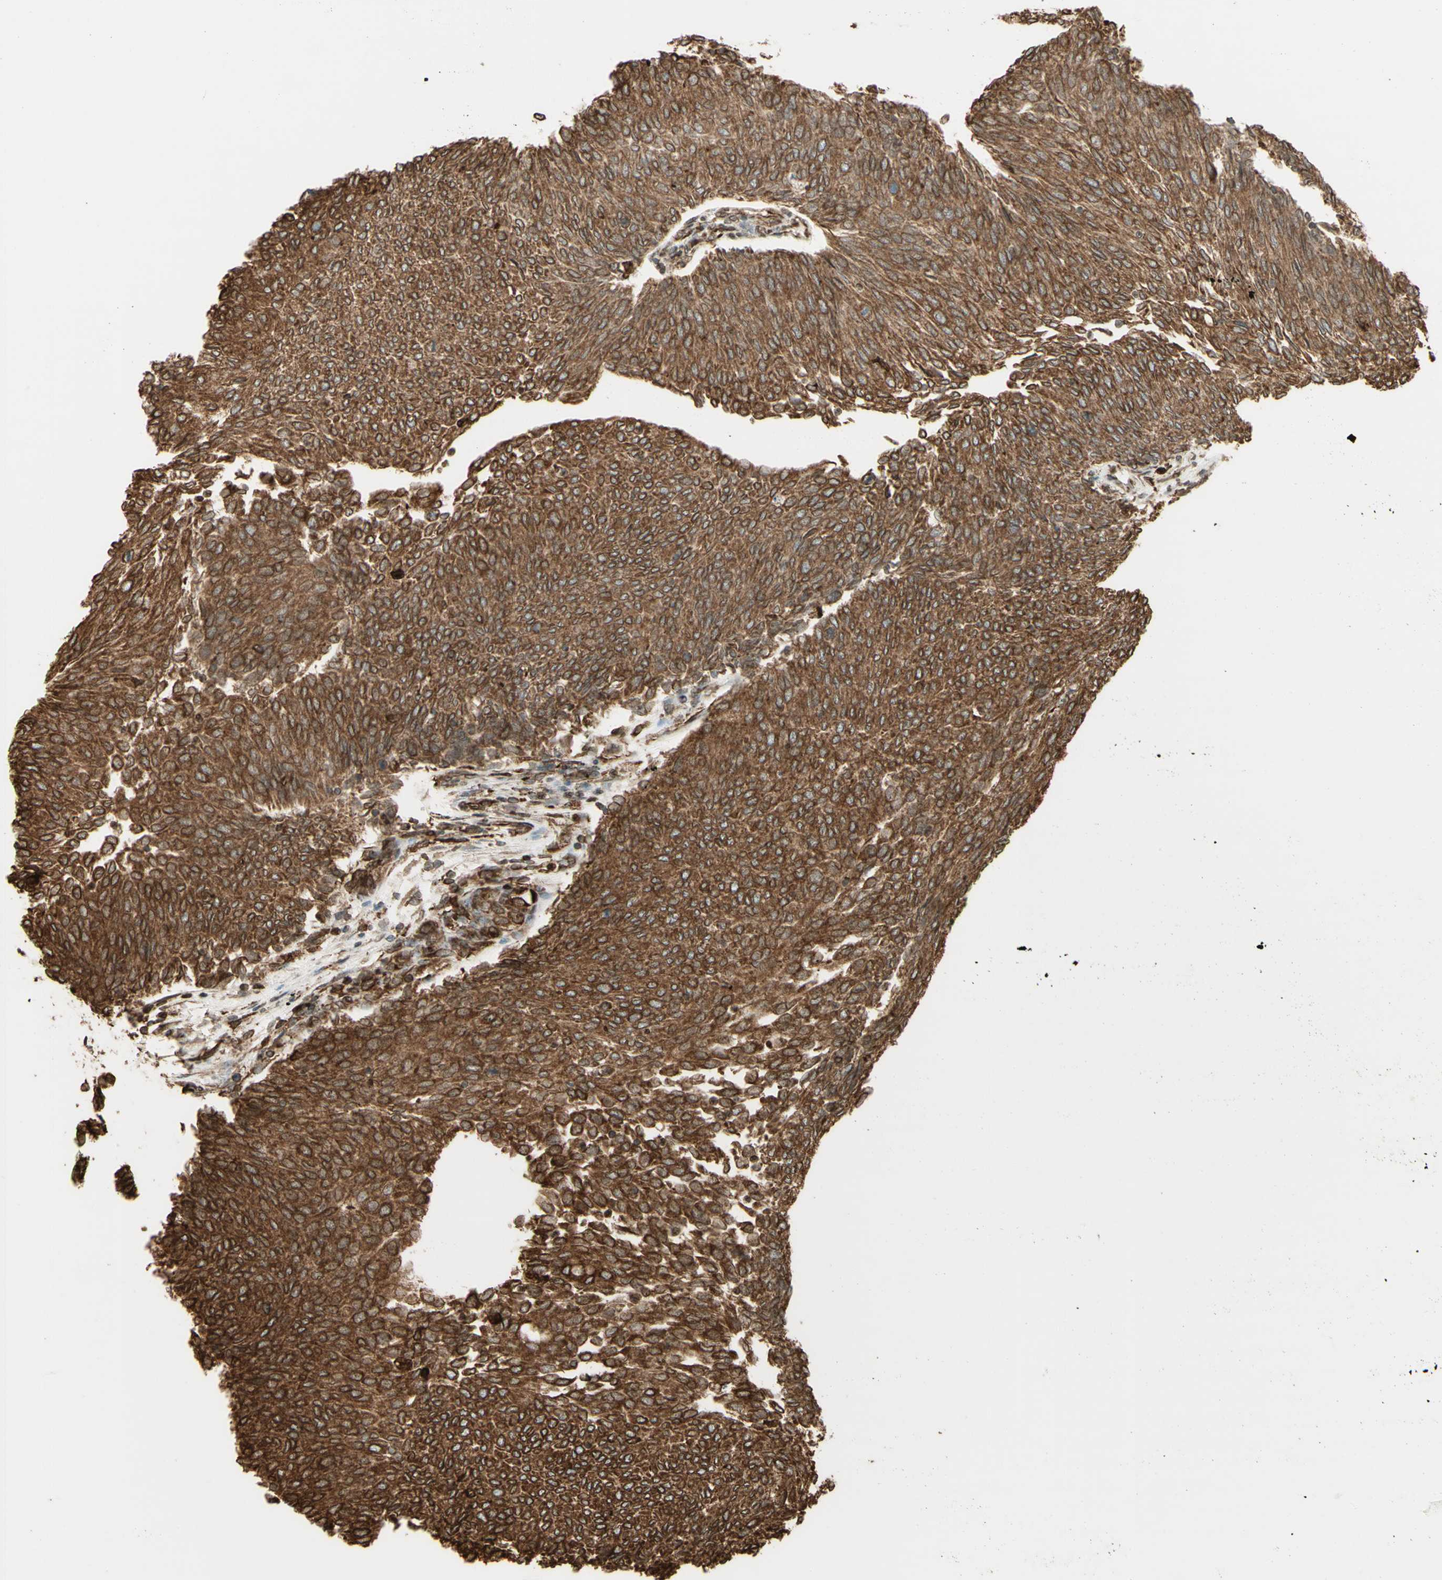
{"staining": {"intensity": "moderate", "quantity": ">75%", "location": "cytoplasmic/membranous"}, "tissue": "urothelial cancer", "cell_type": "Tumor cells", "image_type": "cancer", "snomed": [{"axis": "morphology", "description": "Urothelial carcinoma, Low grade"}, {"axis": "topography", "description": "Urinary bladder"}], "caption": "An image of urothelial cancer stained for a protein shows moderate cytoplasmic/membranous brown staining in tumor cells.", "gene": "CANX", "patient": {"sex": "female", "age": 79}}